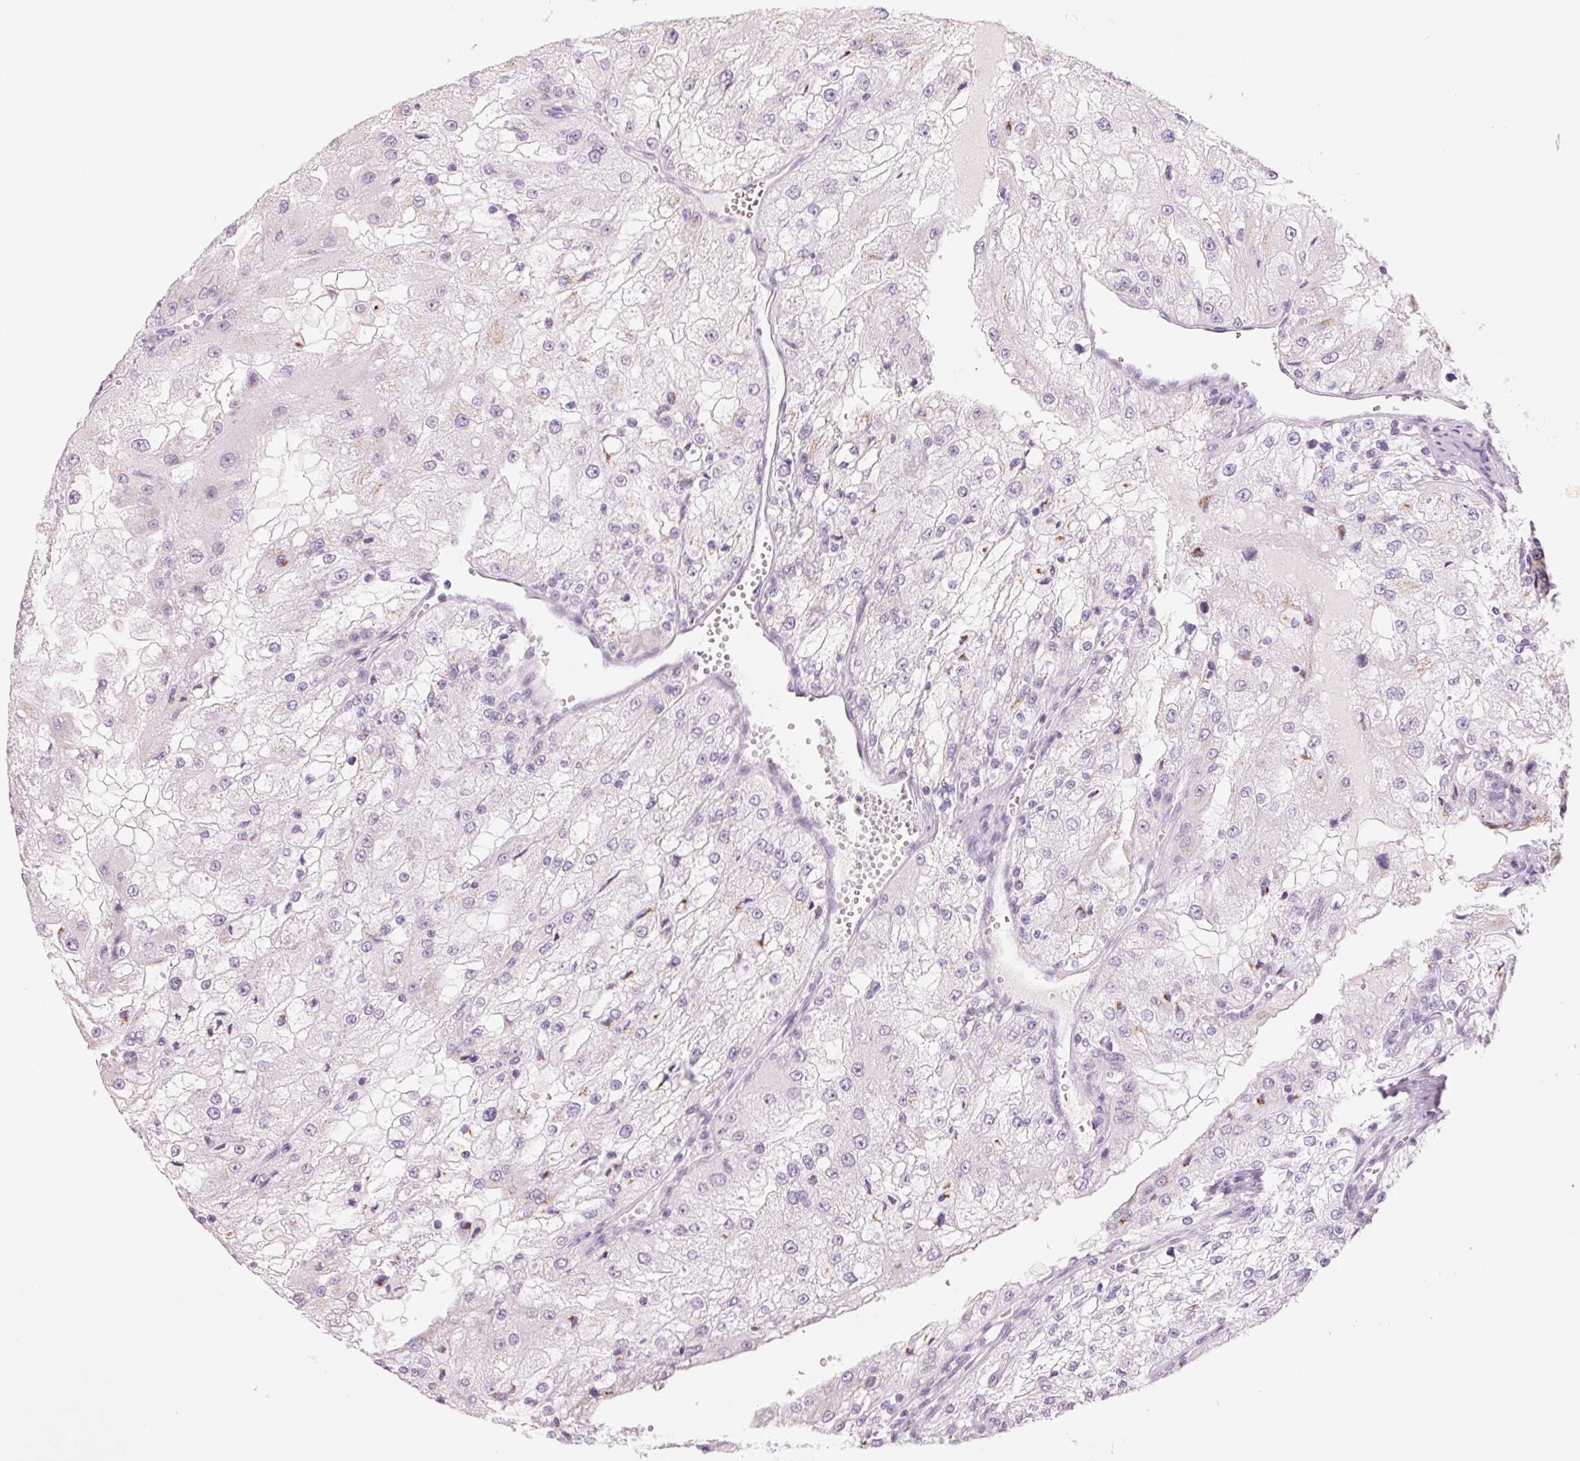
{"staining": {"intensity": "negative", "quantity": "none", "location": "none"}, "tissue": "renal cancer", "cell_type": "Tumor cells", "image_type": "cancer", "snomed": [{"axis": "morphology", "description": "Adenocarcinoma, NOS"}, {"axis": "topography", "description": "Kidney"}], "caption": "The photomicrograph reveals no significant staining in tumor cells of renal cancer (adenocarcinoma).", "gene": "GALNT7", "patient": {"sex": "female", "age": 74}}